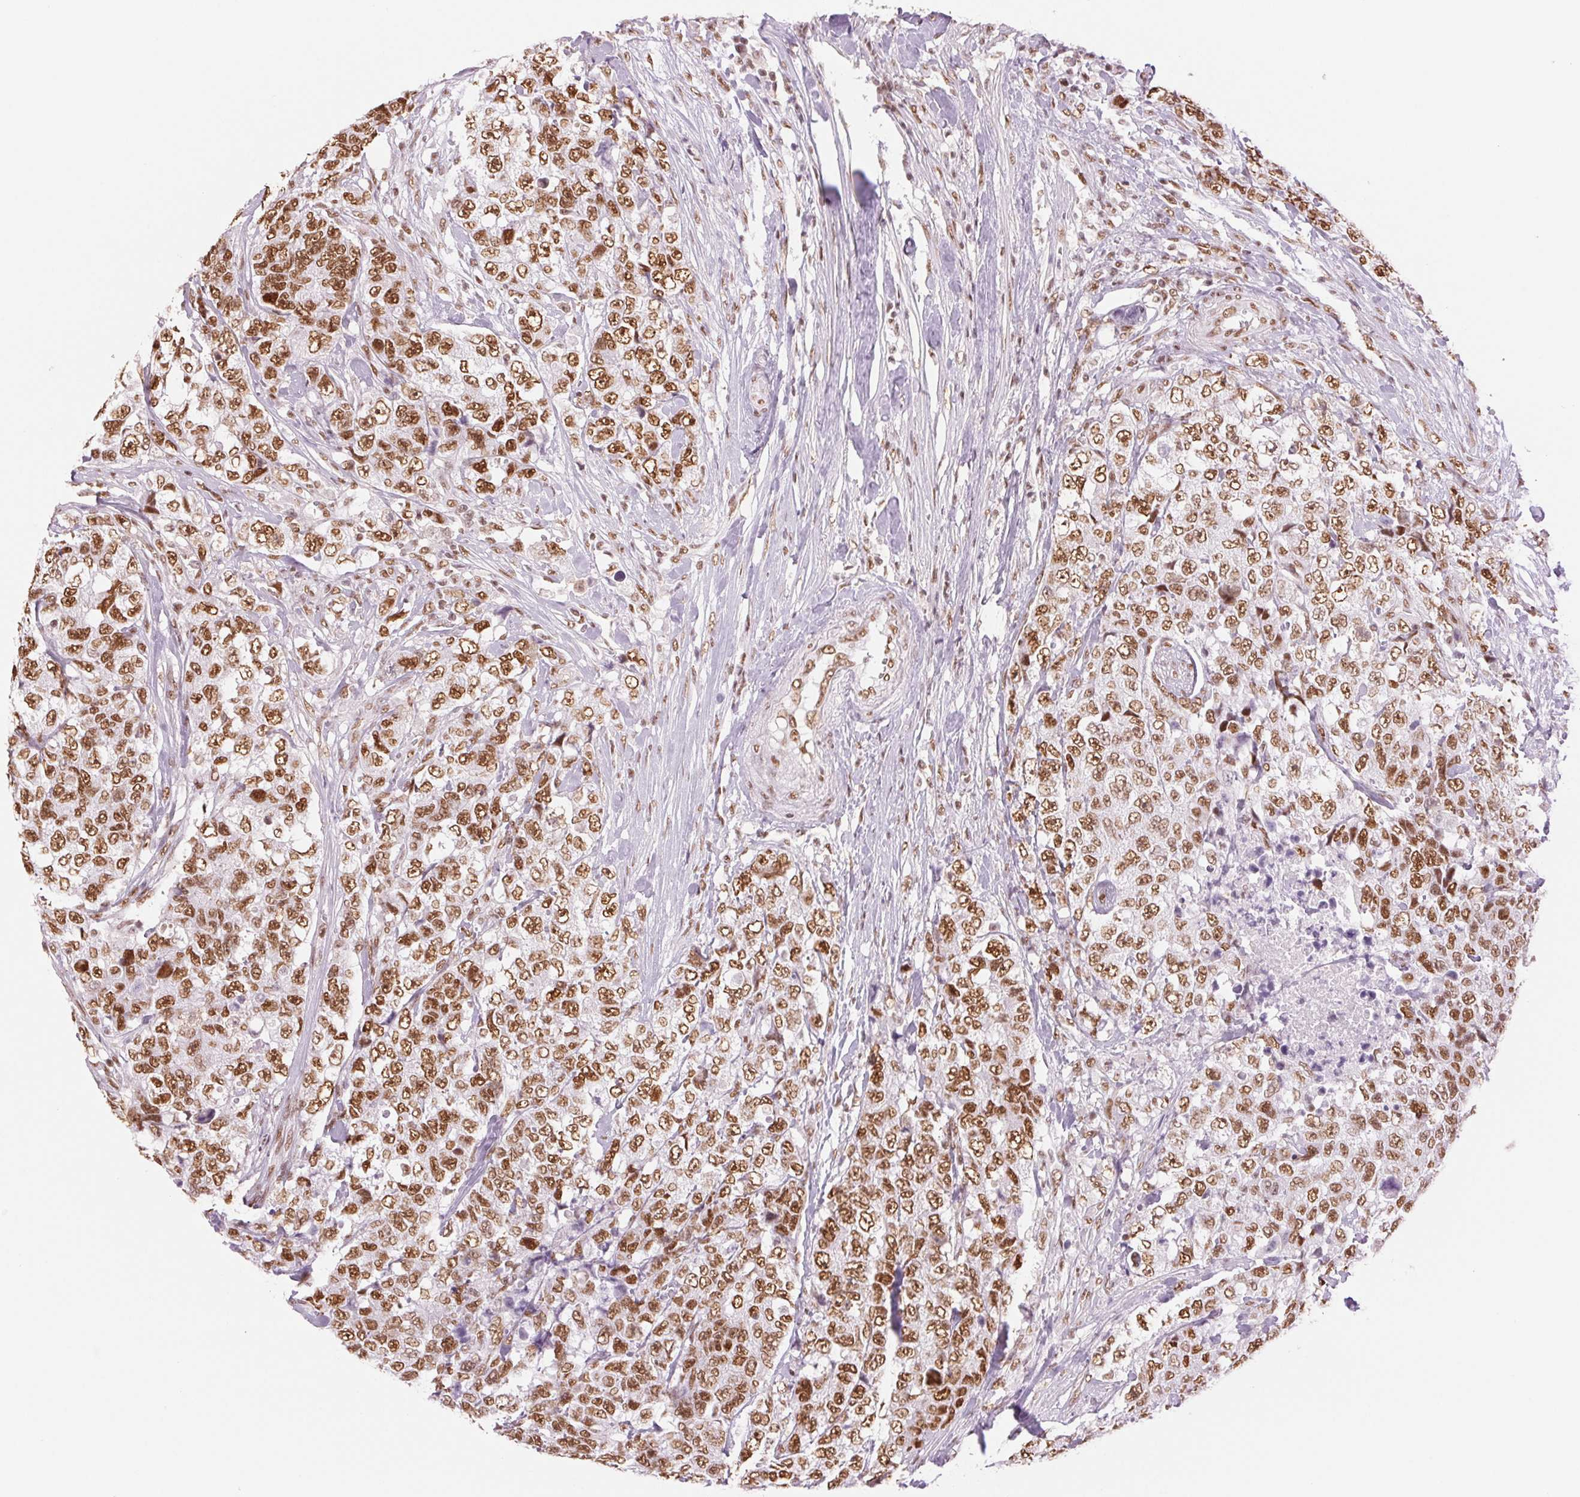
{"staining": {"intensity": "moderate", "quantity": ">75%", "location": "nuclear"}, "tissue": "urothelial cancer", "cell_type": "Tumor cells", "image_type": "cancer", "snomed": [{"axis": "morphology", "description": "Urothelial carcinoma, High grade"}, {"axis": "topography", "description": "Urinary bladder"}], "caption": "DAB immunohistochemical staining of human urothelial cancer shows moderate nuclear protein expression in about >75% of tumor cells.", "gene": "ZFR2", "patient": {"sex": "female", "age": 78}}